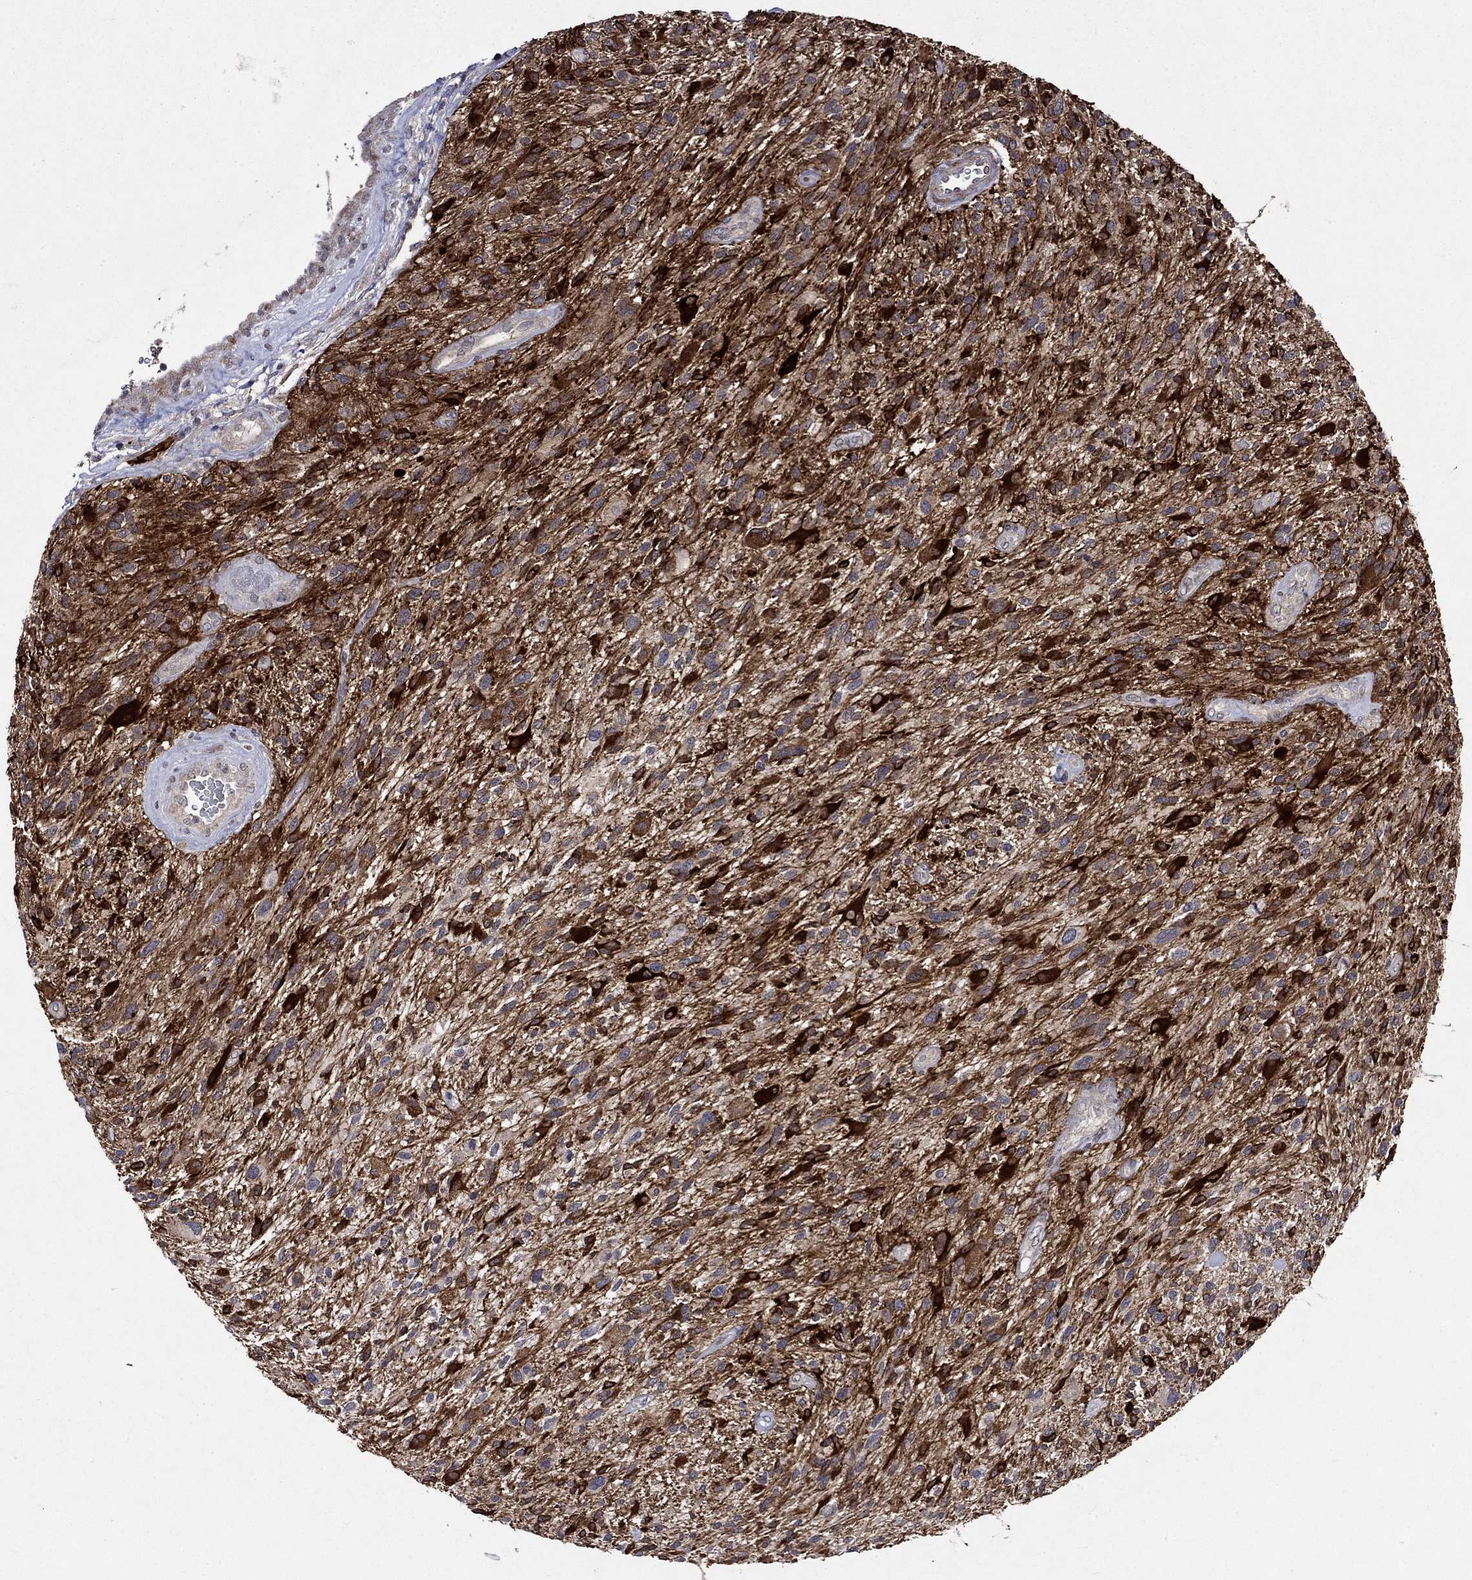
{"staining": {"intensity": "strong", "quantity": "25%-75%", "location": "cytoplasmic/membranous"}, "tissue": "glioma", "cell_type": "Tumor cells", "image_type": "cancer", "snomed": [{"axis": "morphology", "description": "Glioma, malignant, High grade"}, {"axis": "topography", "description": "Brain"}], "caption": "High-magnification brightfield microscopy of malignant glioma (high-grade) stained with DAB (3,3'-diaminobenzidine) (brown) and counterstained with hematoxylin (blue). tumor cells exhibit strong cytoplasmic/membranous expression is identified in about25%-75% of cells. The staining was performed using DAB, with brown indicating positive protein expression. Nuclei are stained blue with hematoxylin.", "gene": "CRYAB", "patient": {"sex": "male", "age": 47}}